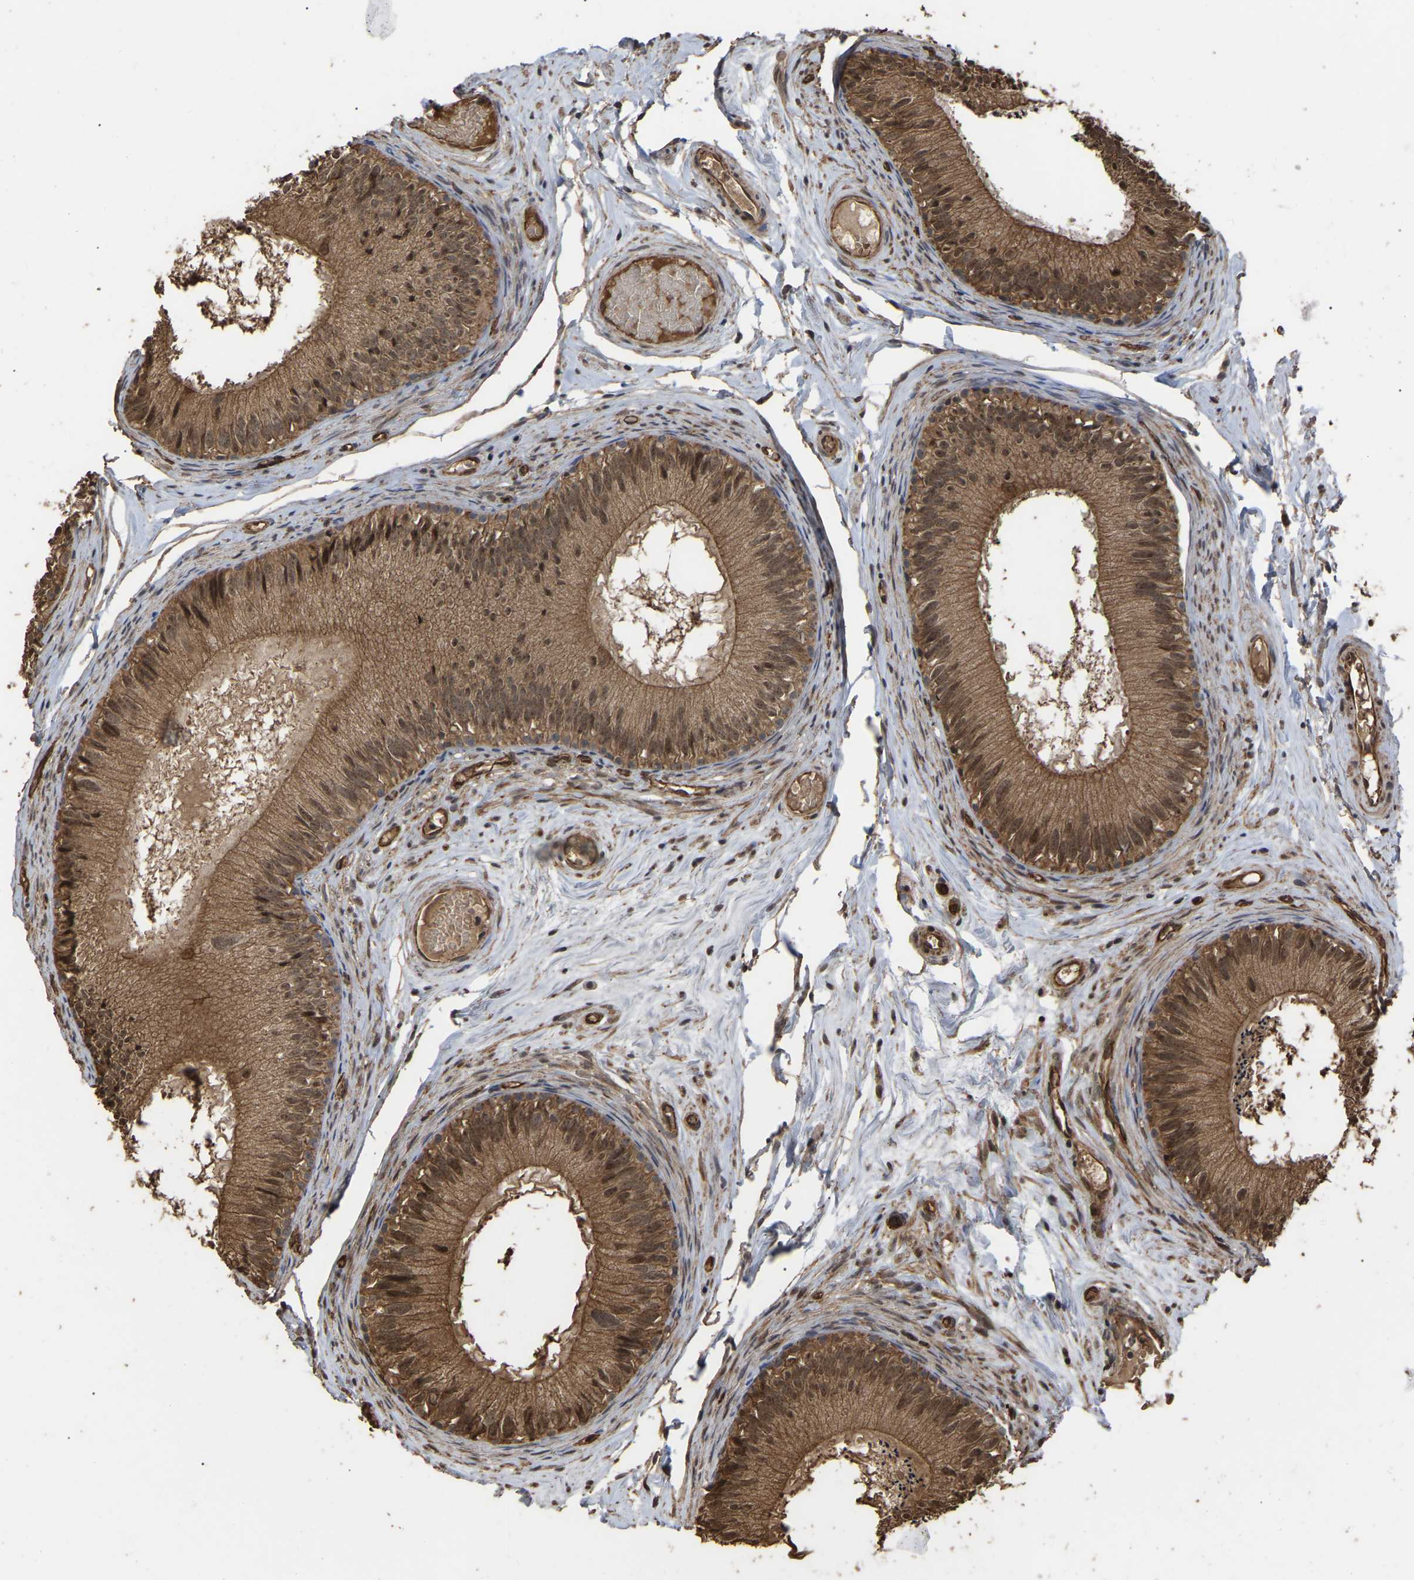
{"staining": {"intensity": "moderate", "quantity": ">75%", "location": "cytoplasmic/membranous,nuclear"}, "tissue": "epididymis", "cell_type": "Glandular cells", "image_type": "normal", "snomed": [{"axis": "morphology", "description": "Normal tissue, NOS"}, {"axis": "topography", "description": "Epididymis"}], "caption": "Moderate cytoplasmic/membranous,nuclear positivity for a protein is seen in about >75% of glandular cells of normal epididymis using immunohistochemistry (IHC).", "gene": "FAM161B", "patient": {"sex": "male", "age": 46}}